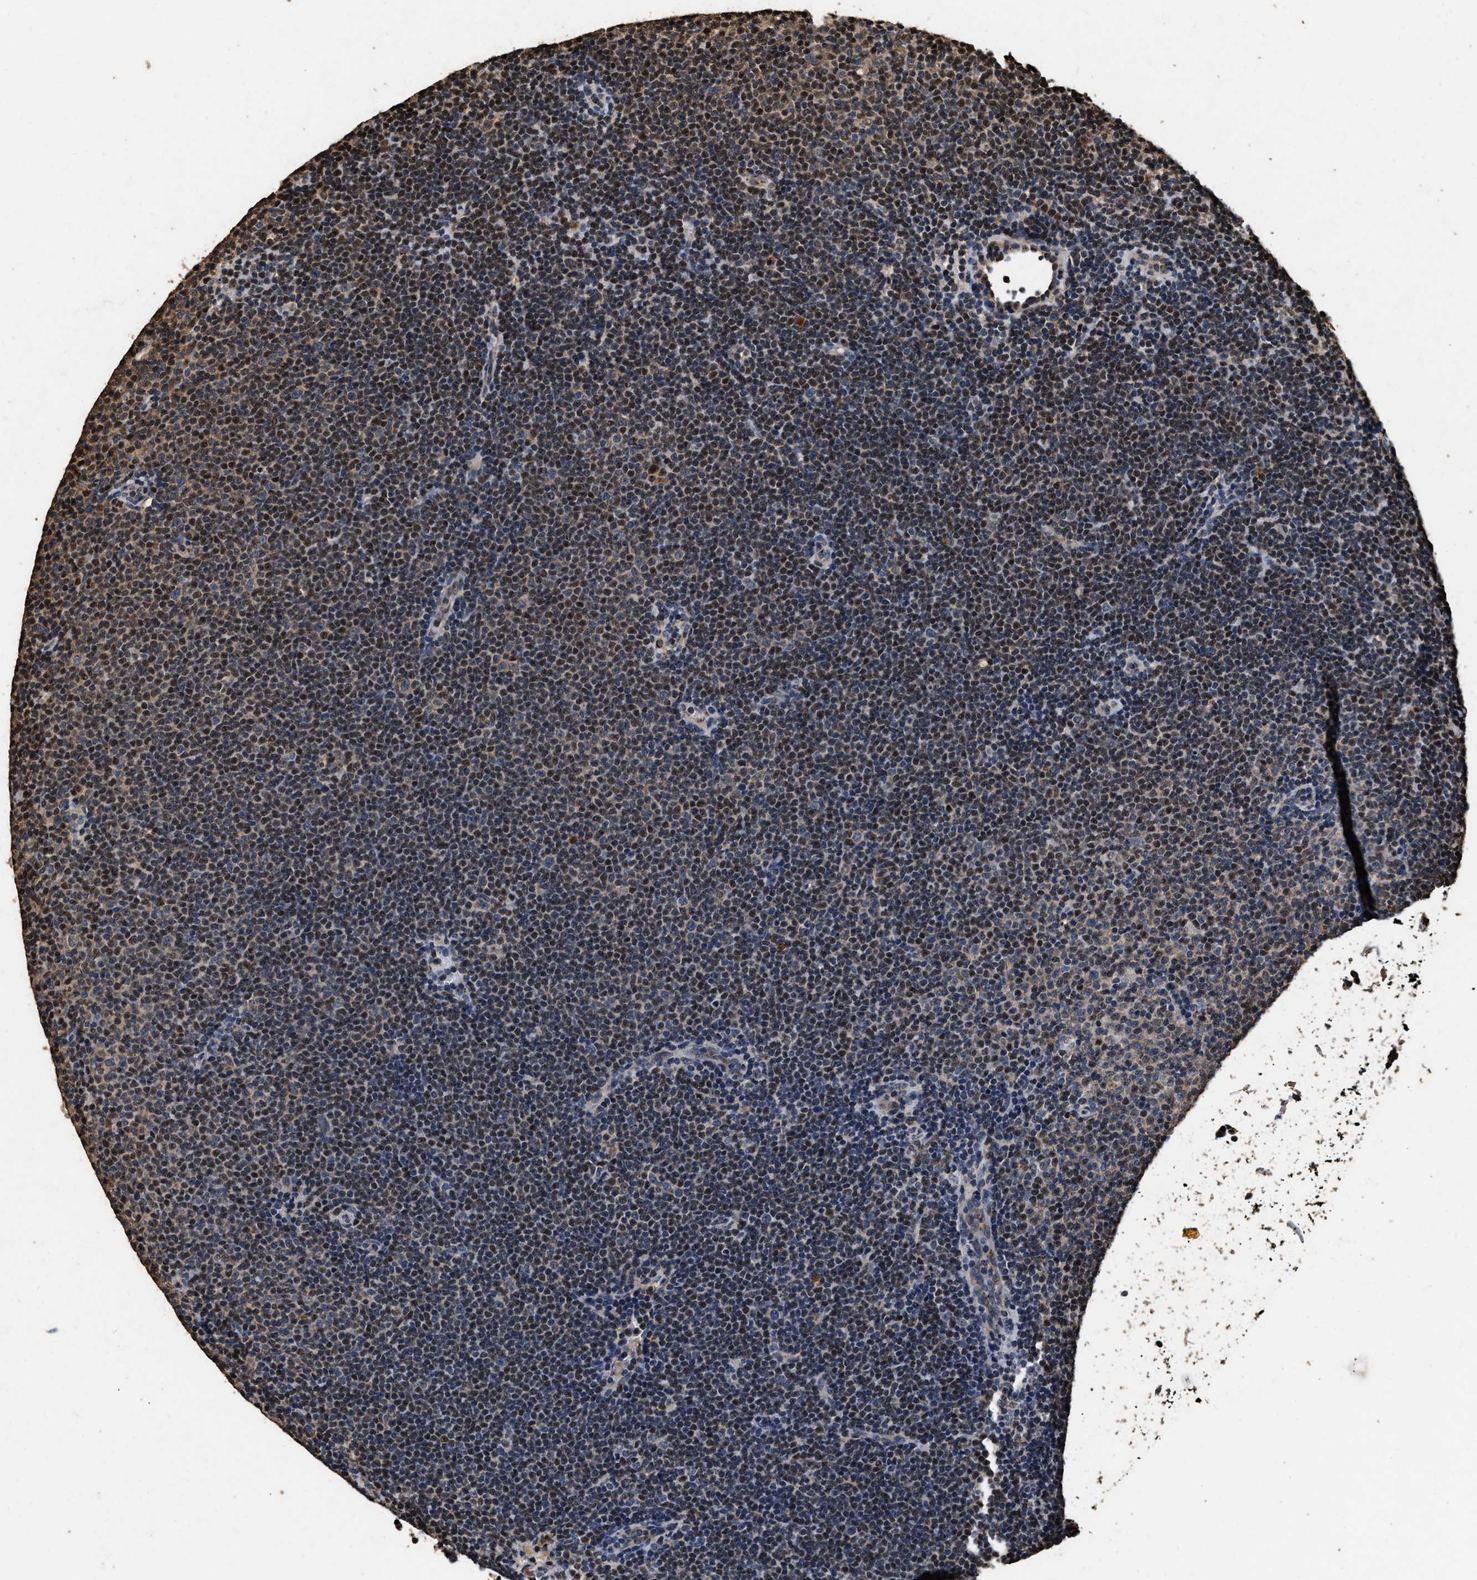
{"staining": {"intensity": "moderate", "quantity": ">75%", "location": "nuclear"}, "tissue": "lymphoma", "cell_type": "Tumor cells", "image_type": "cancer", "snomed": [{"axis": "morphology", "description": "Malignant lymphoma, non-Hodgkin's type, Low grade"}, {"axis": "topography", "description": "Lymph node"}], "caption": "Immunohistochemical staining of lymphoma reveals moderate nuclear protein expression in approximately >75% of tumor cells. Immunohistochemistry (ihc) stains the protein in brown and the nuclei are stained blue.", "gene": "TPST2", "patient": {"sex": "female", "age": 53}}